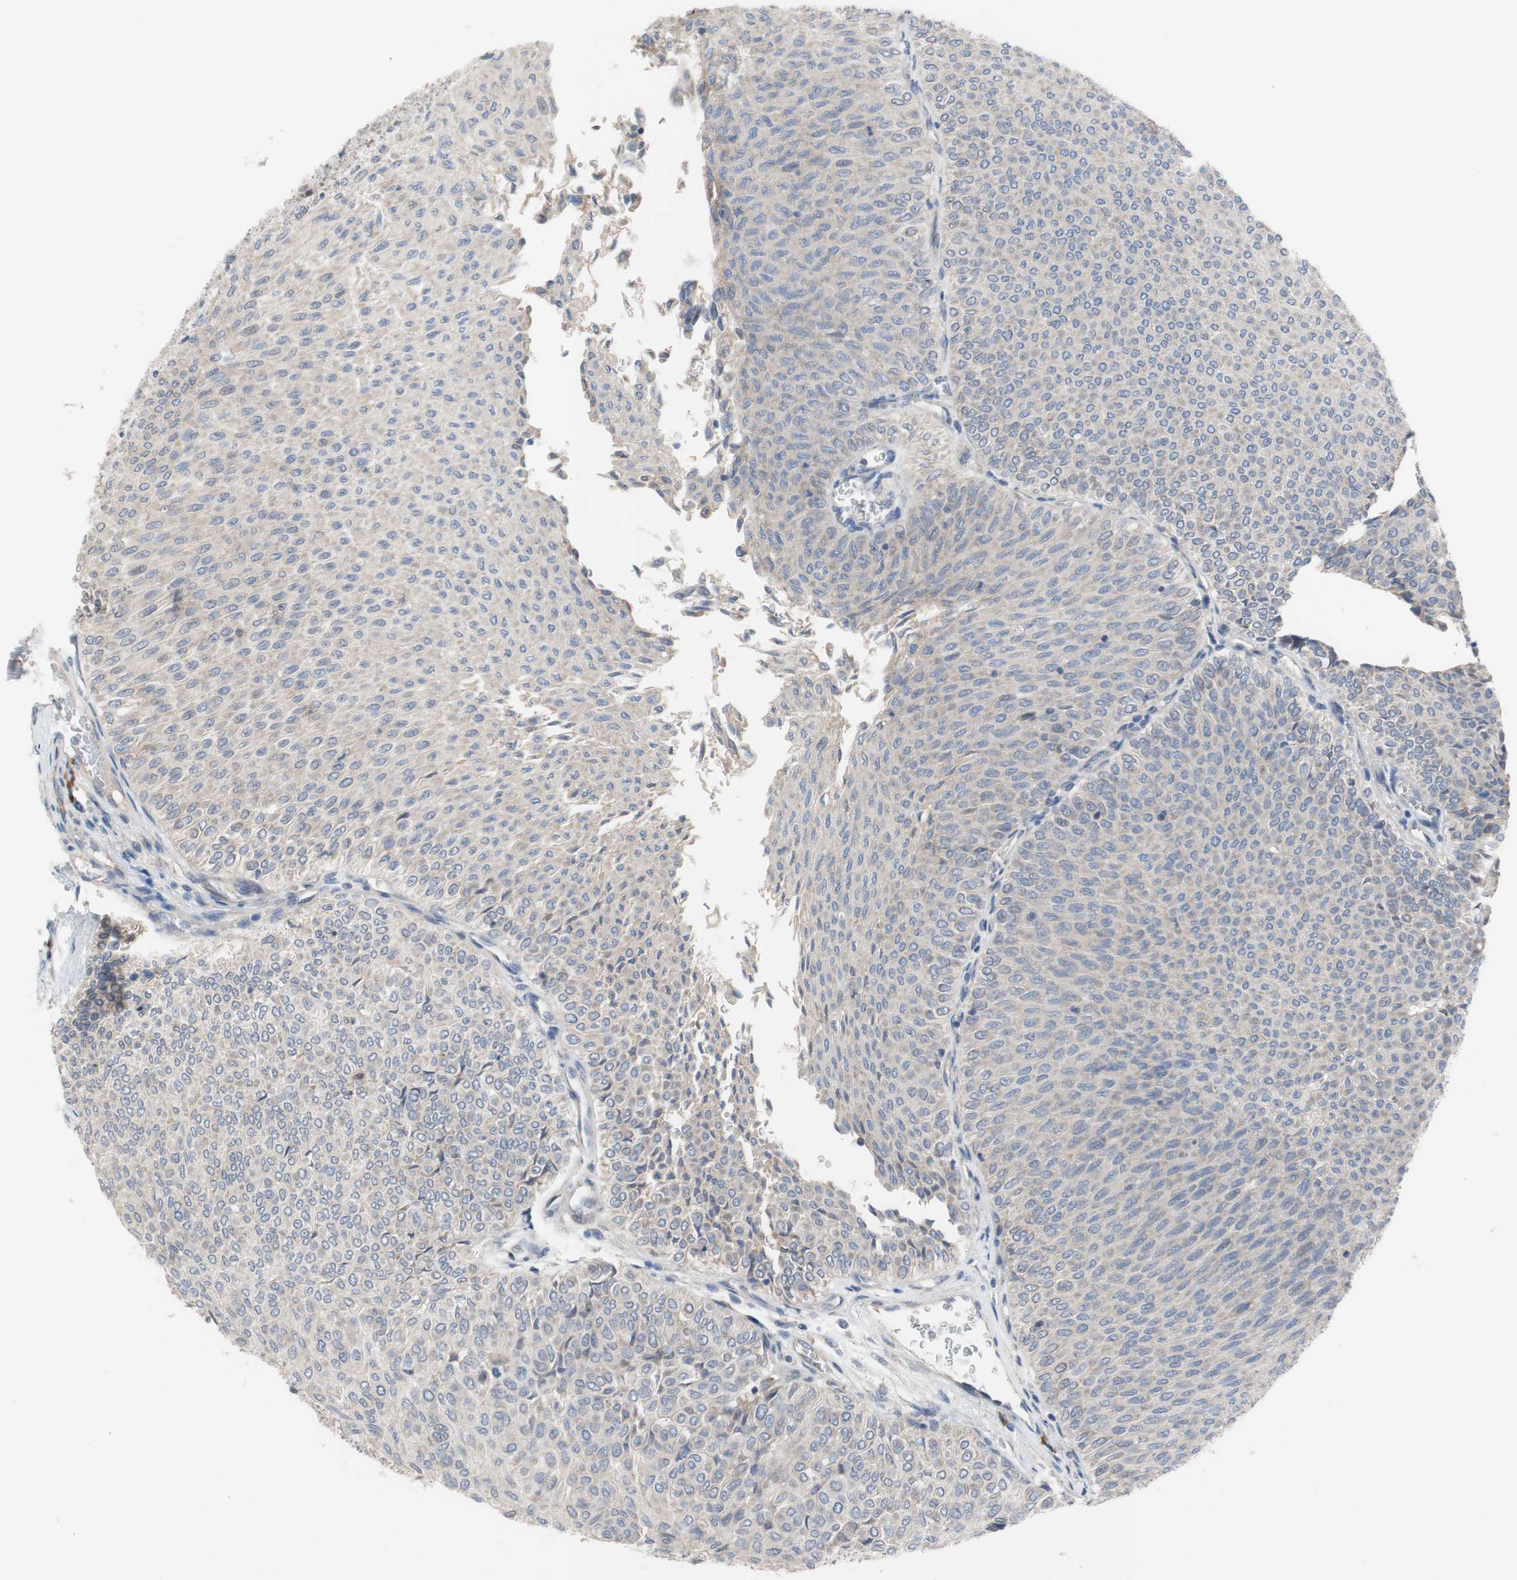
{"staining": {"intensity": "weak", "quantity": "25%-75%", "location": "cytoplasmic/membranous"}, "tissue": "urothelial cancer", "cell_type": "Tumor cells", "image_type": "cancer", "snomed": [{"axis": "morphology", "description": "Urothelial carcinoma, Low grade"}, {"axis": "topography", "description": "Urinary bladder"}], "caption": "Immunohistochemical staining of human urothelial cancer demonstrates low levels of weak cytoplasmic/membranous positivity in about 25%-75% of tumor cells. (IHC, brightfield microscopy, high magnification).", "gene": "TTC14", "patient": {"sex": "male", "age": 78}}